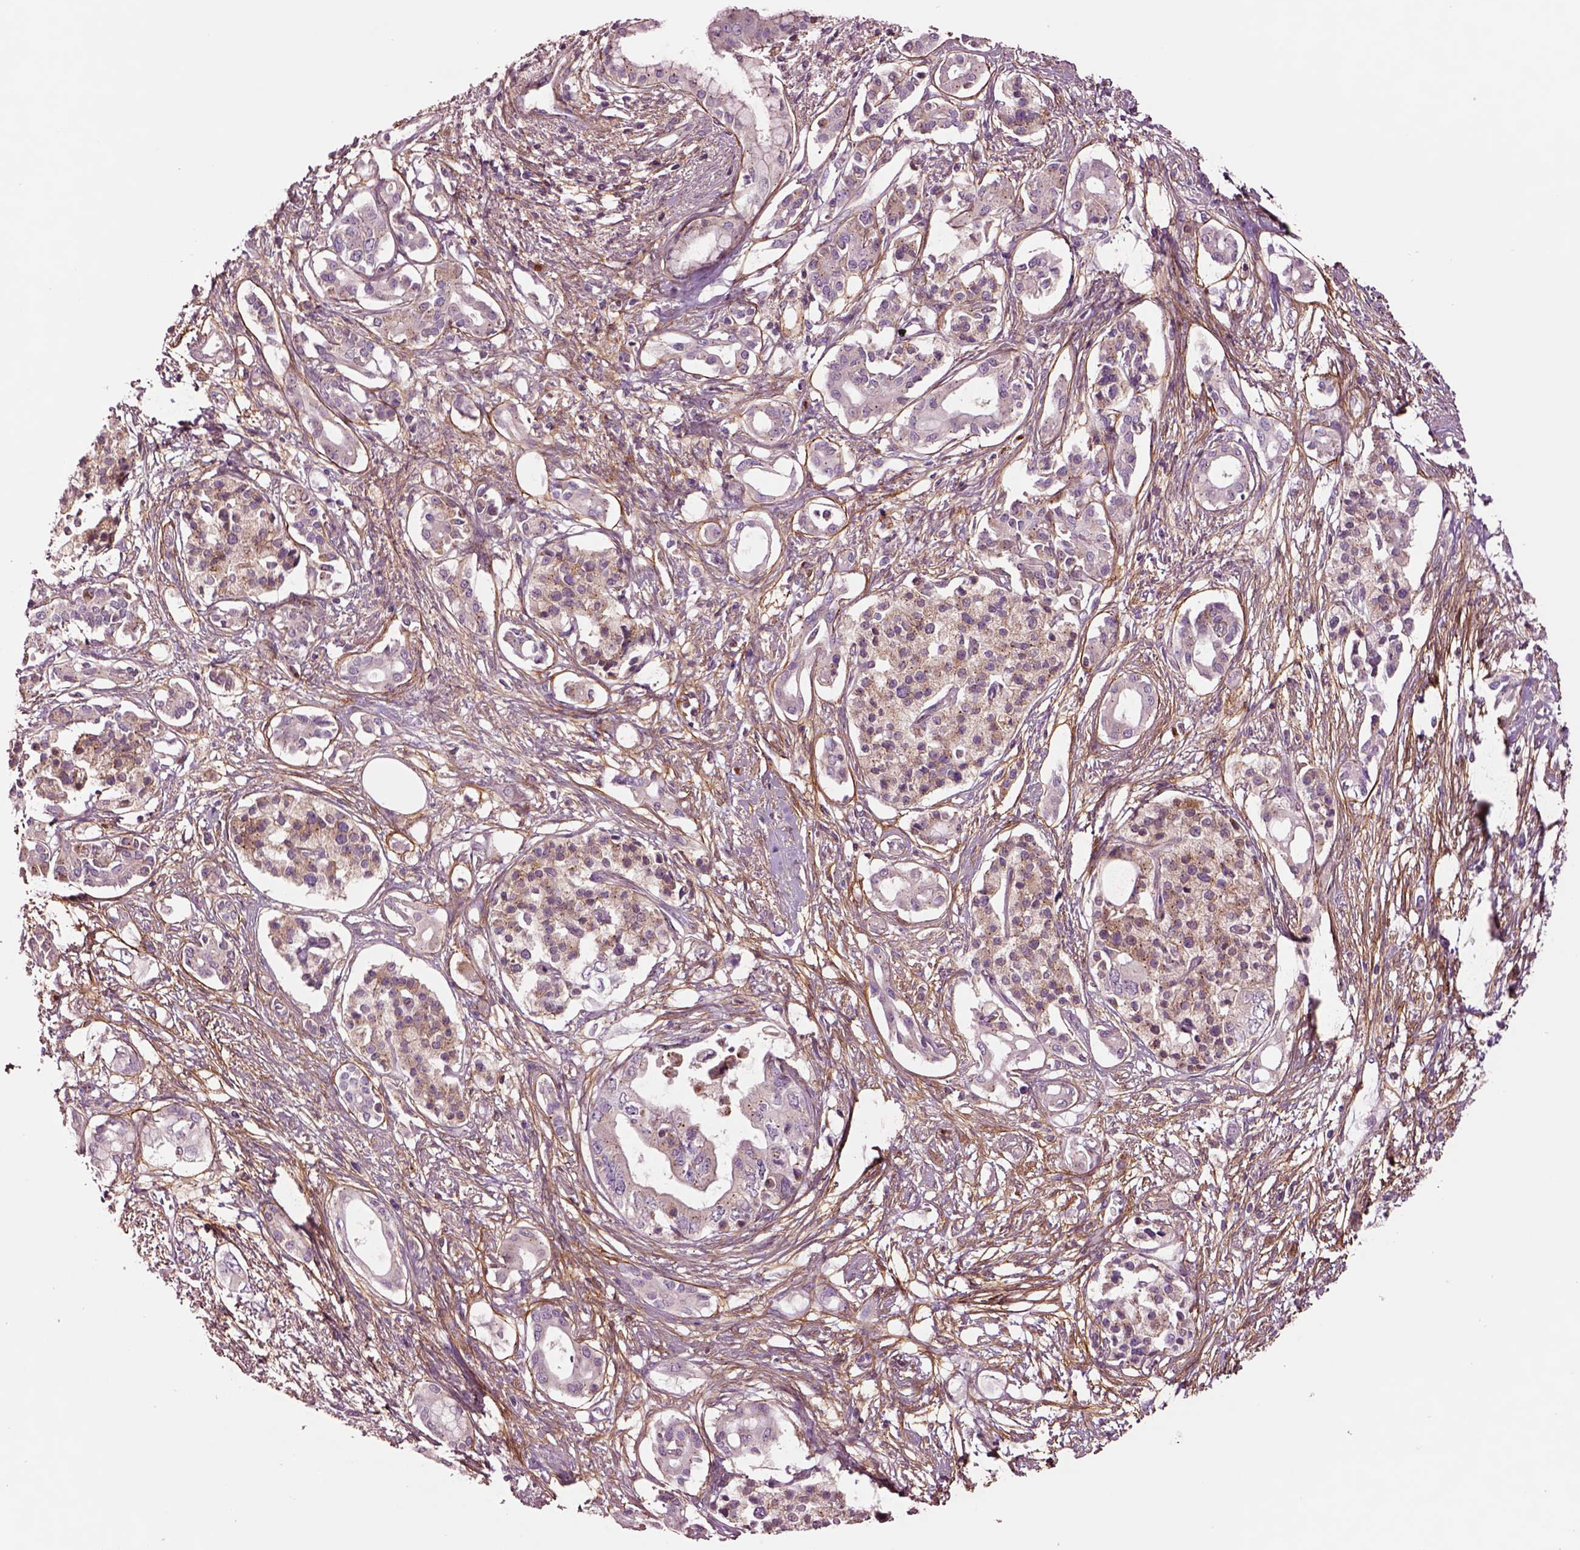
{"staining": {"intensity": "negative", "quantity": "none", "location": "none"}, "tissue": "pancreatic cancer", "cell_type": "Tumor cells", "image_type": "cancer", "snomed": [{"axis": "morphology", "description": "Adenocarcinoma, NOS"}, {"axis": "topography", "description": "Pancreas"}], "caption": "A high-resolution micrograph shows IHC staining of pancreatic adenocarcinoma, which shows no significant positivity in tumor cells. (DAB (3,3'-diaminobenzidine) immunohistochemistry (IHC) visualized using brightfield microscopy, high magnification).", "gene": "SEC23A", "patient": {"sex": "female", "age": 63}}